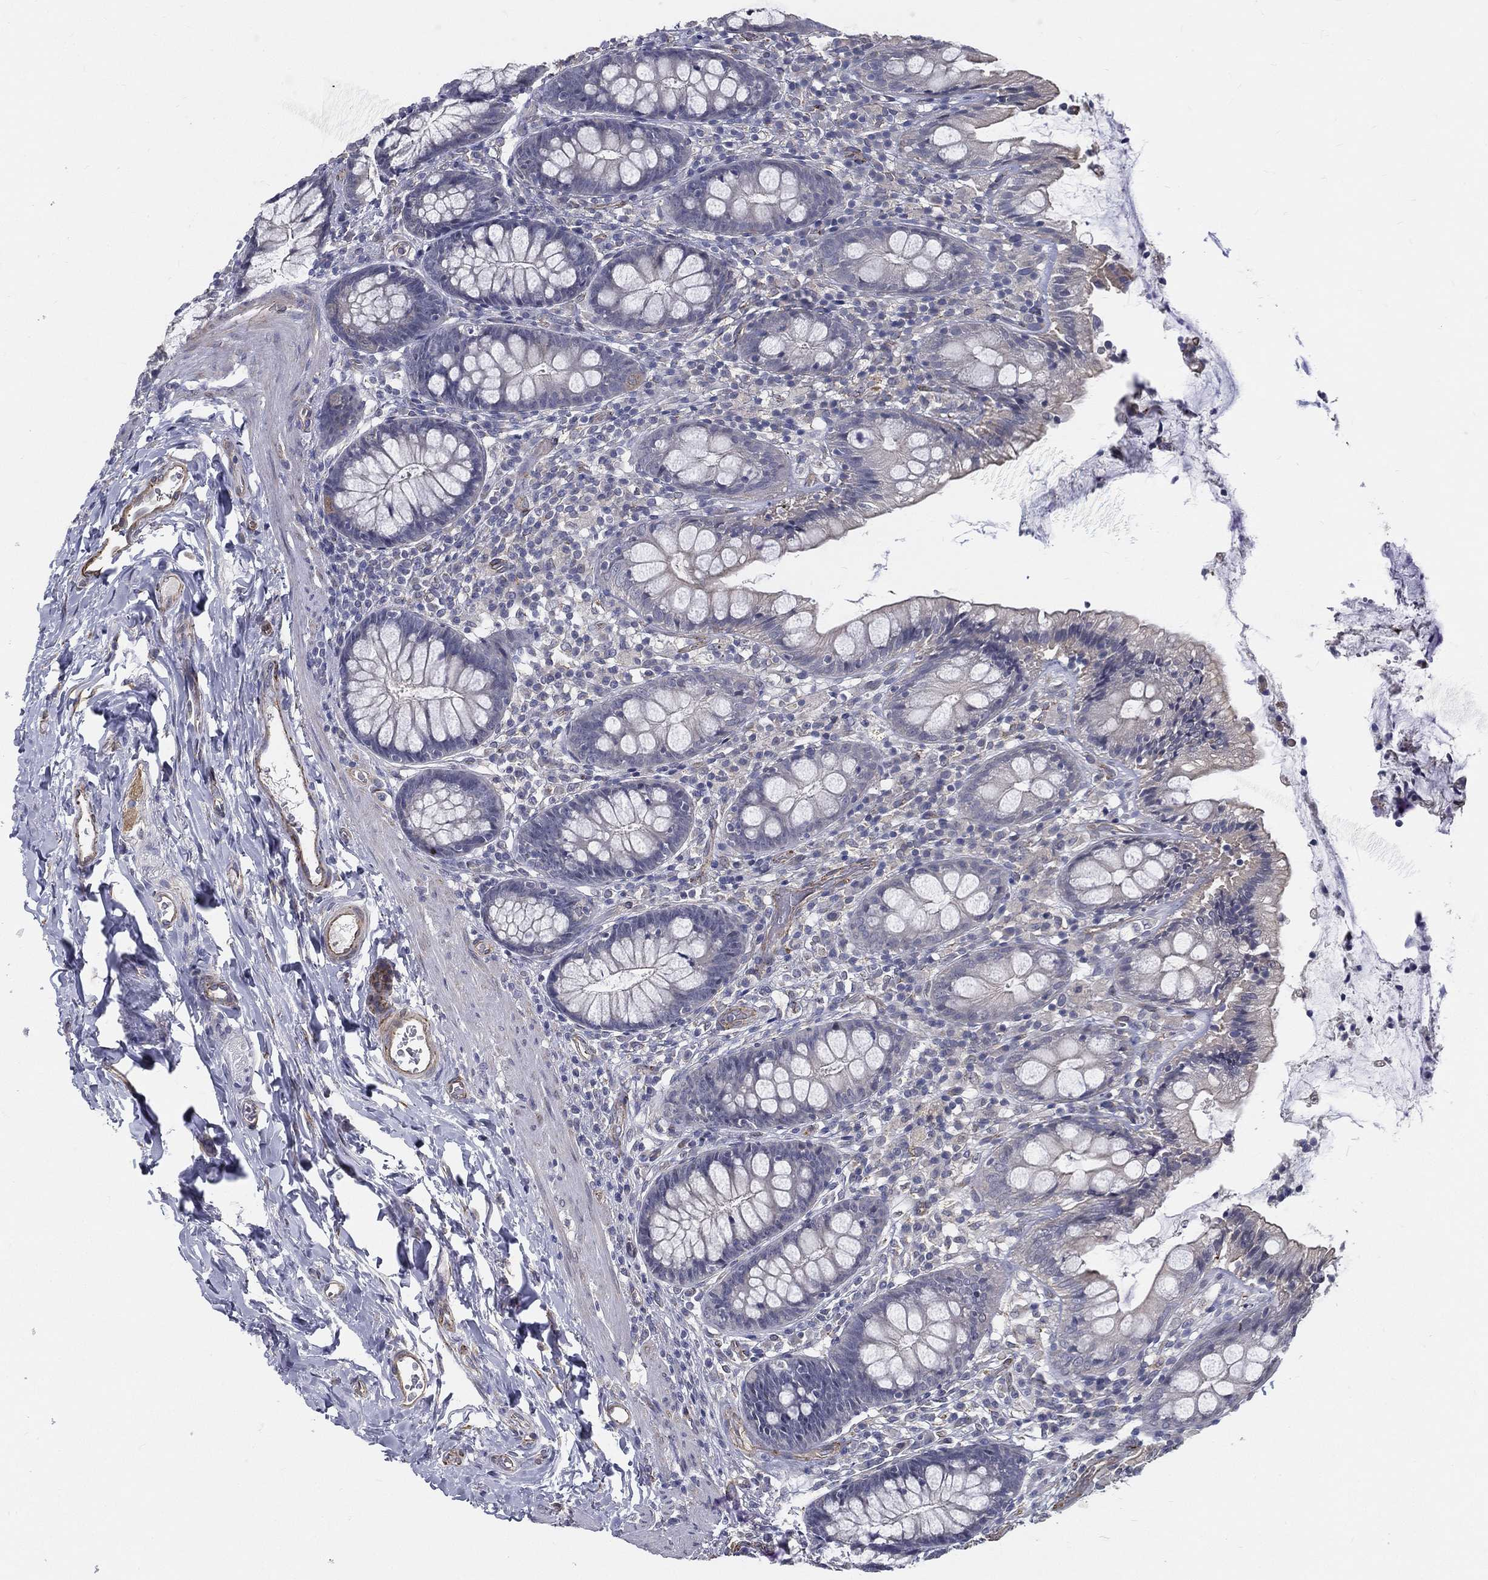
{"staining": {"intensity": "moderate", "quantity": ">75%", "location": "cytoplasmic/membranous"}, "tissue": "colon", "cell_type": "Endothelial cells", "image_type": "normal", "snomed": [{"axis": "morphology", "description": "Normal tissue, NOS"}, {"axis": "topography", "description": "Colon"}], "caption": "Immunohistochemistry photomicrograph of unremarkable human colon stained for a protein (brown), which exhibits medium levels of moderate cytoplasmic/membranous positivity in approximately >75% of endothelial cells.", "gene": "LRRC56", "patient": {"sex": "female", "age": 86}}